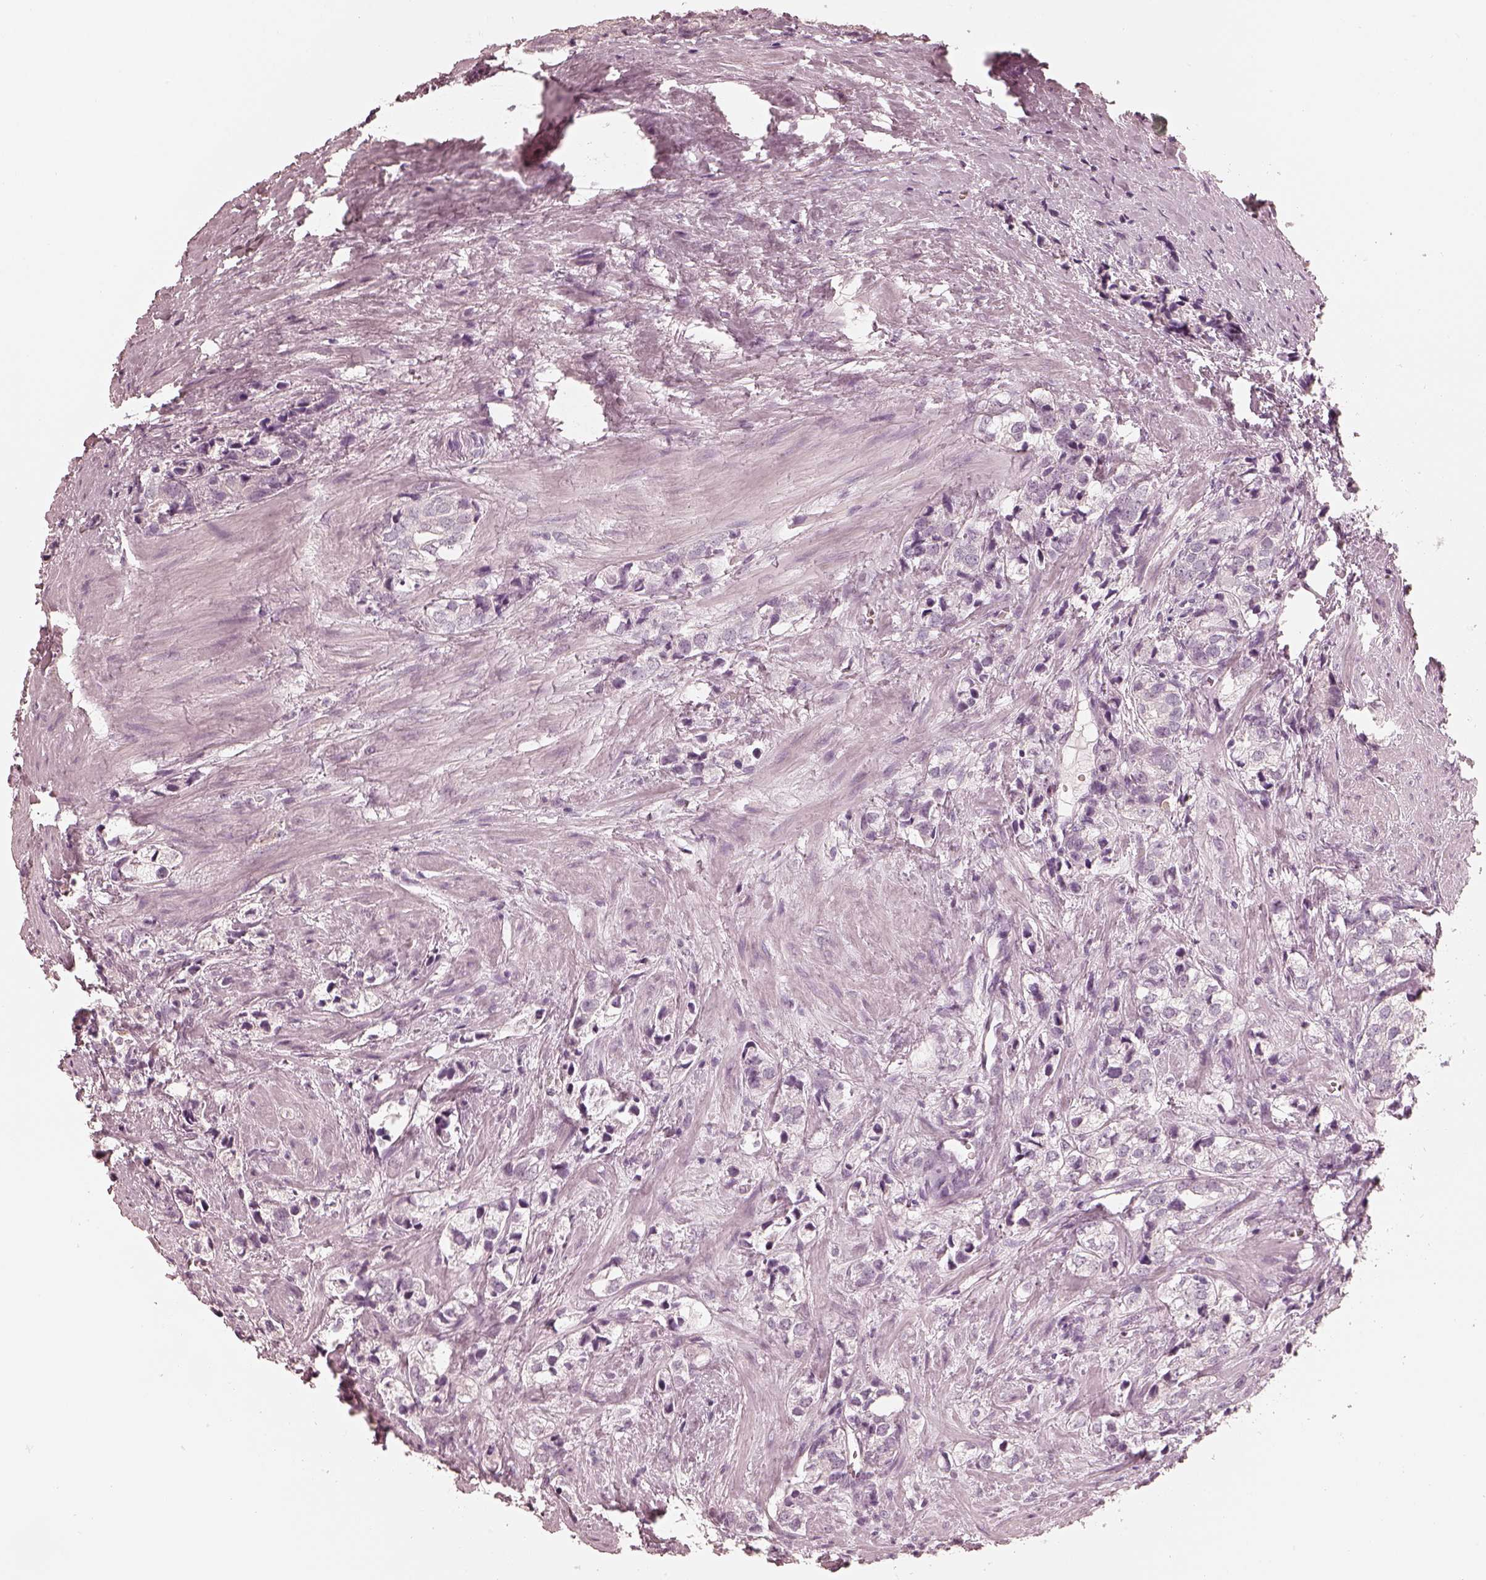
{"staining": {"intensity": "negative", "quantity": "none", "location": "none"}, "tissue": "prostate cancer", "cell_type": "Tumor cells", "image_type": "cancer", "snomed": [{"axis": "morphology", "description": "Adenocarcinoma, NOS"}, {"axis": "topography", "description": "Prostate and seminal vesicle, NOS"}], "caption": "Protein analysis of adenocarcinoma (prostate) shows no significant staining in tumor cells.", "gene": "CALR3", "patient": {"sex": "male", "age": 63}}